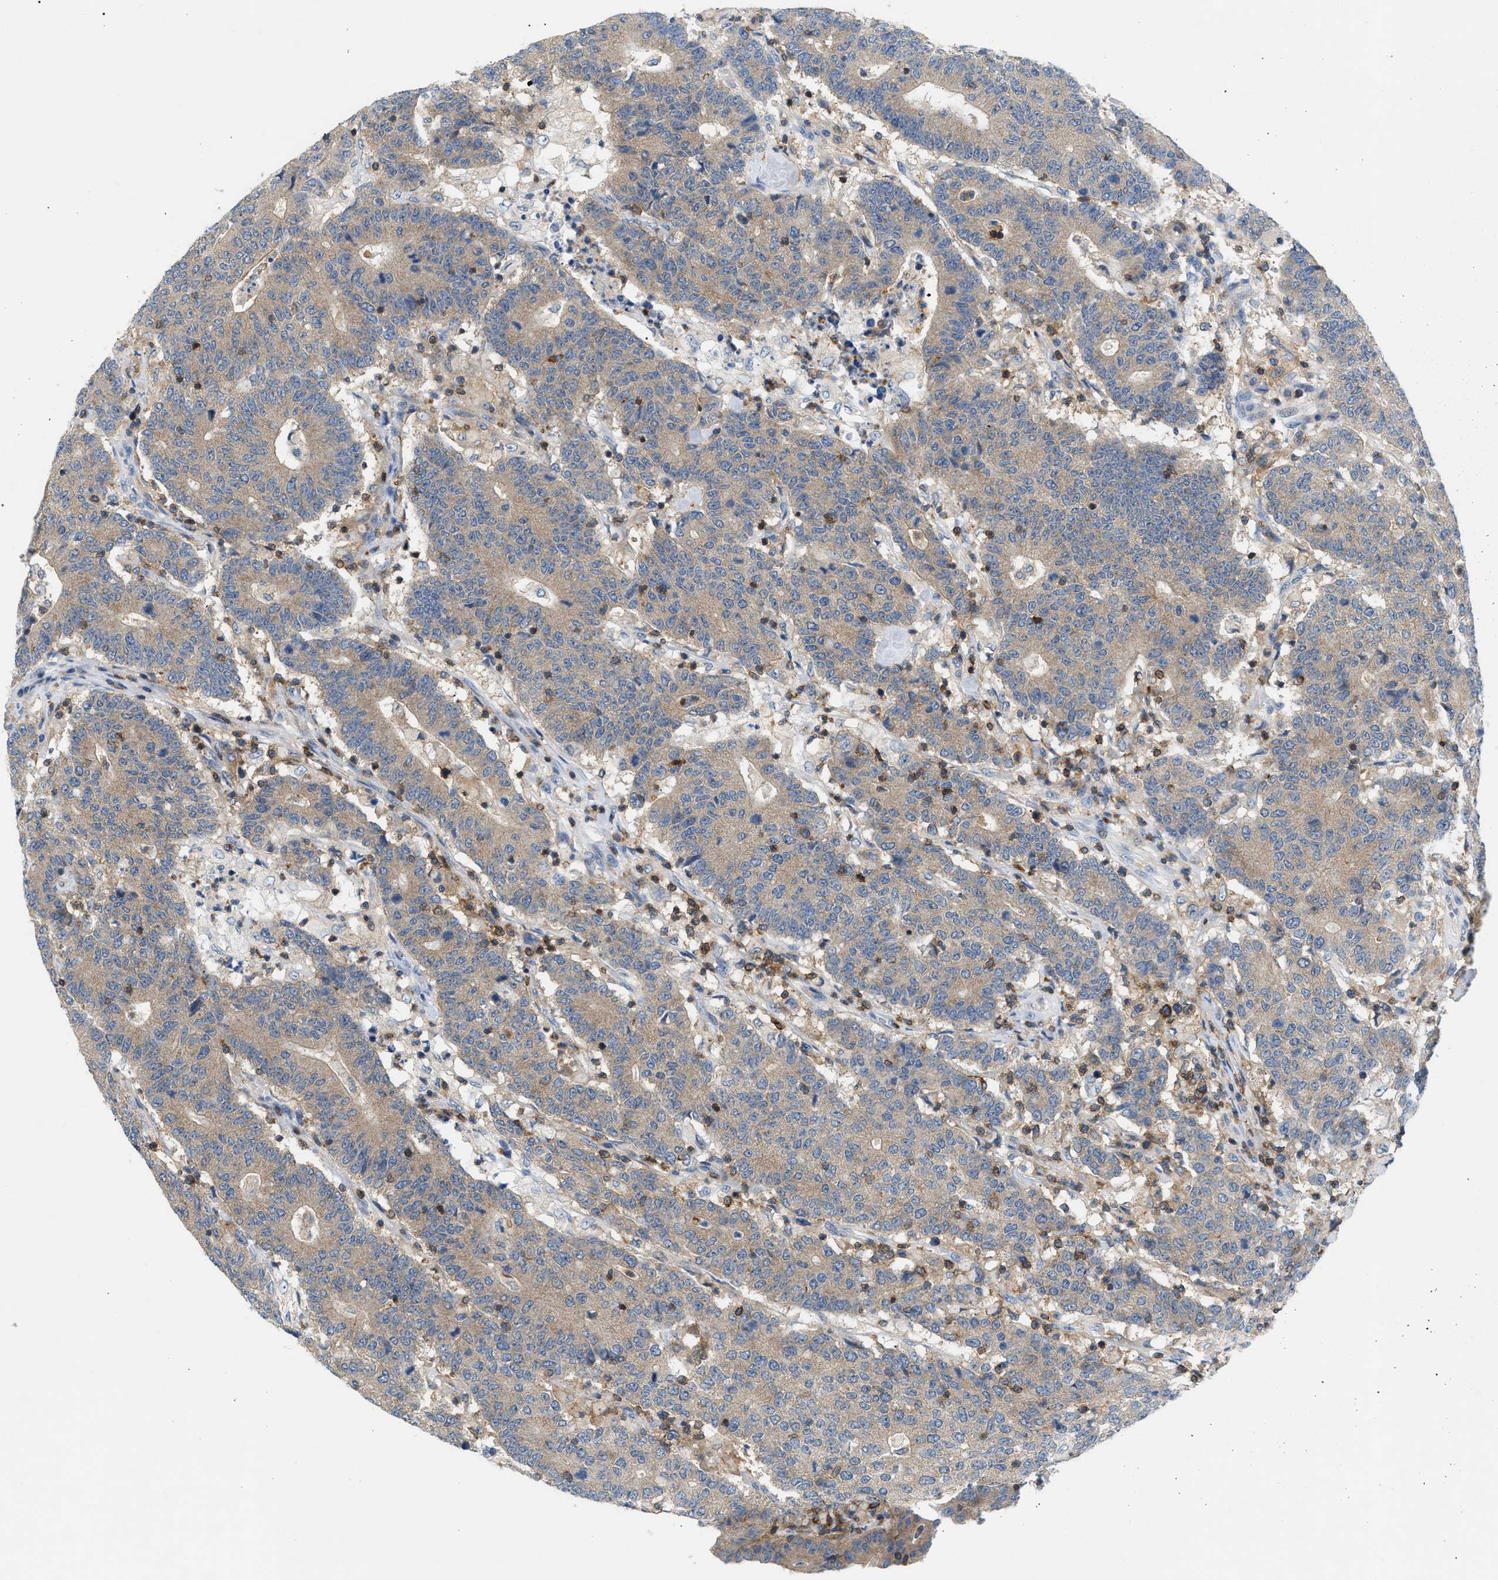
{"staining": {"intensity": "weak", "quantity": ">75%", "location": "cytoplasmic/membranous"}, "tissue": "colorectal cancer", "cell_type": "Tumor cells", "image_type": "cancer", "snomed": [{"axis": "morphology", "description": "Normal tissue, NOS"}, {"axis": "morphology", "description": "Adenocarcinoma, NOS"}, {"axis": "topography", "description": "Colon"}], "caption": "Approximately >75% of tumor cells in human adenocarcinoma (colorectal) reveal weak cytoplasmic/membranous protein positivity as visualized by brown immunohistochemical staining.", "gene": "INPP5D", "patient": {"sex": "female", "age": 75}}